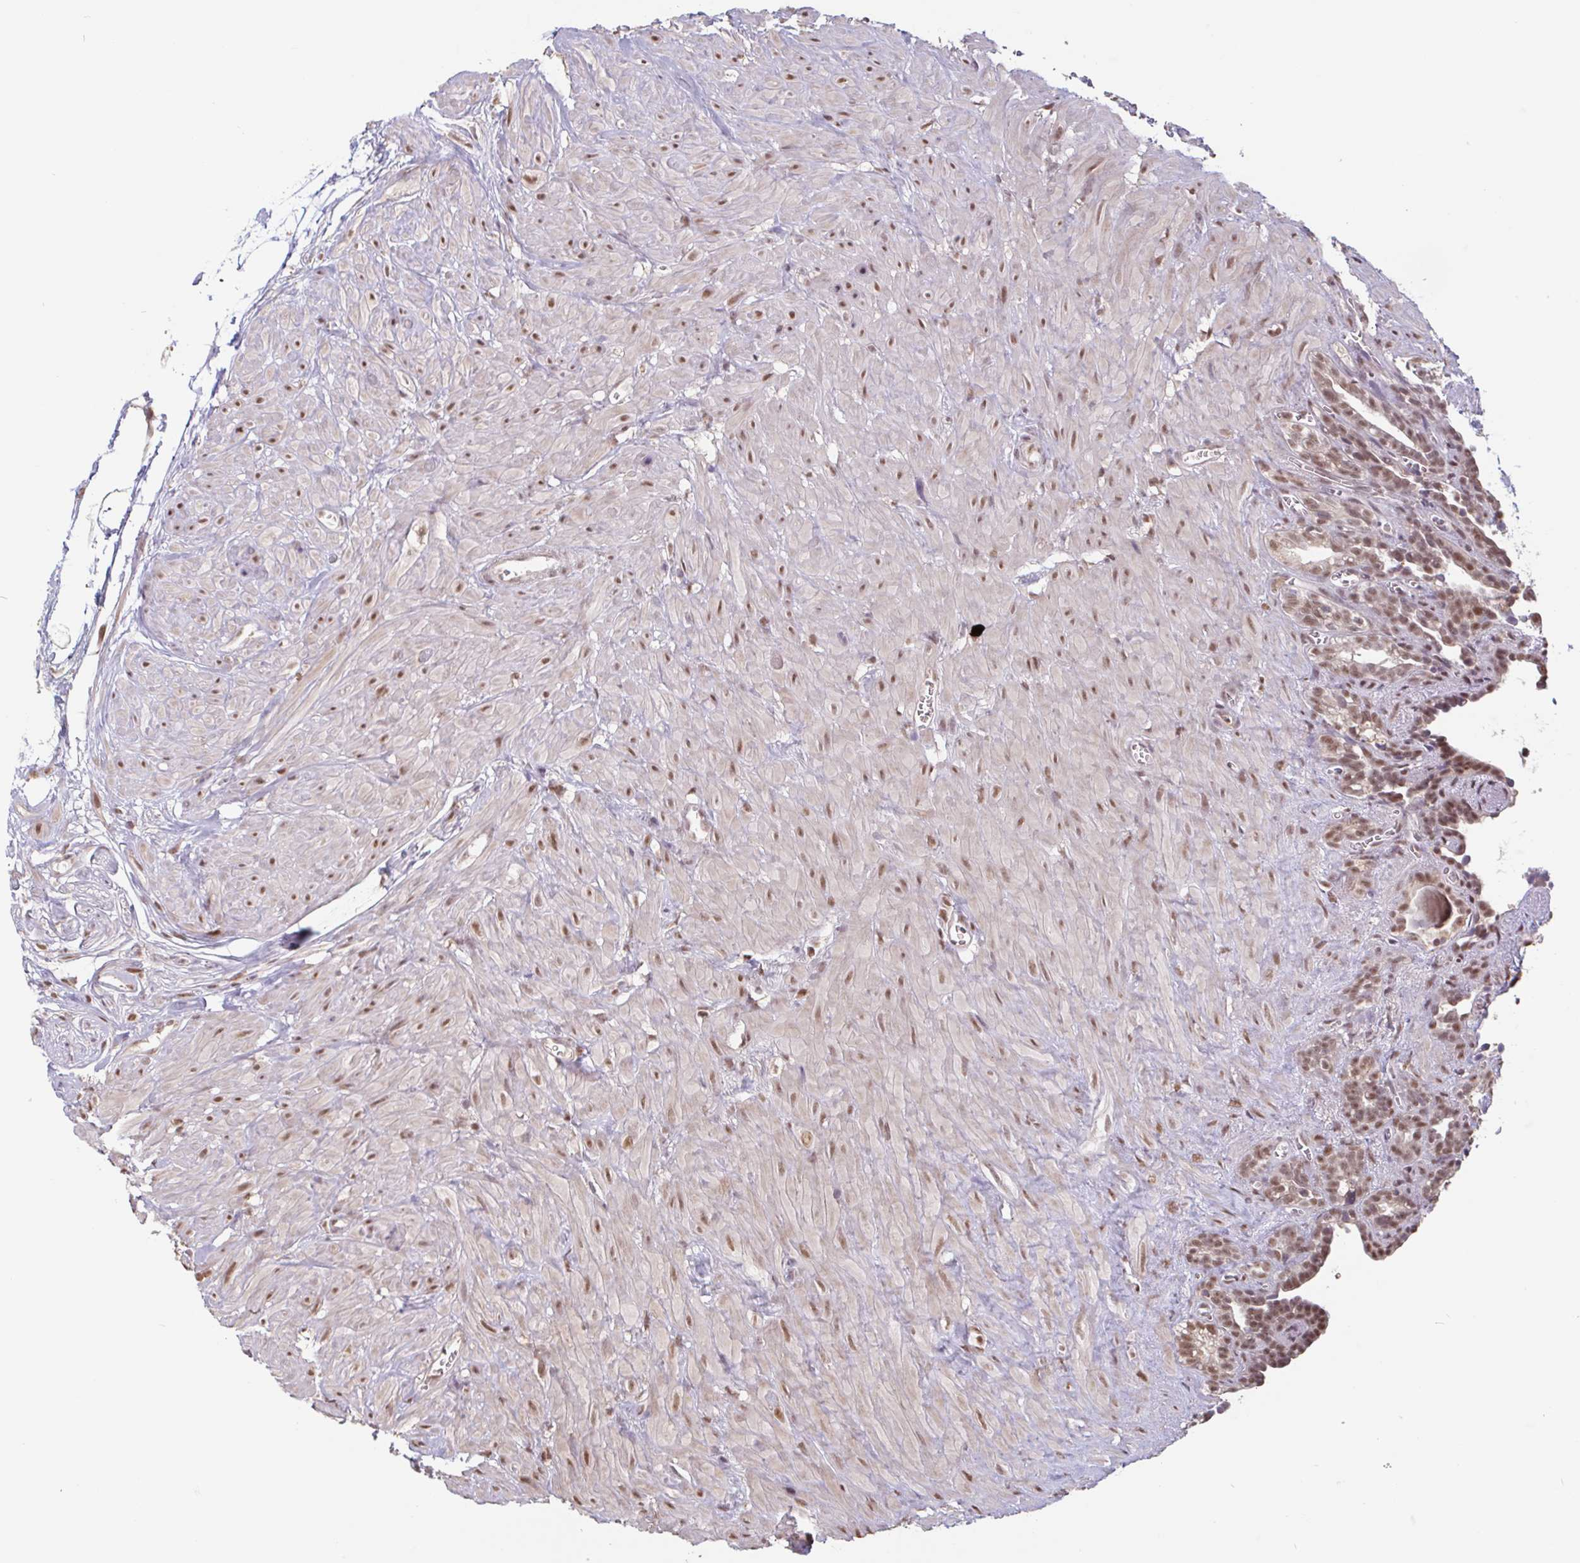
{"staining": {"intensity": "moderate", "quantity": ">75%", "location": "nuclear"}, "tissue": "seminal vesicle", "cell_type": "Glandular cells", "image_type": "normal", "snomed": [{"axis": "morphology", "description": "Normal tissue, NOS"}, {"axis": "topography", "description": "Seminal veicle"}], "caption": "Immunohistochemical staining of unremarkable seminal vesicle displays >75% levels of moderate nuclear protein staining in about >75% of glandular cells. The protein of interest is shown in brown color, while the nuclei are stained blue.", "gene": "DR1", "patient": {"sex": "male", "age": 76}}